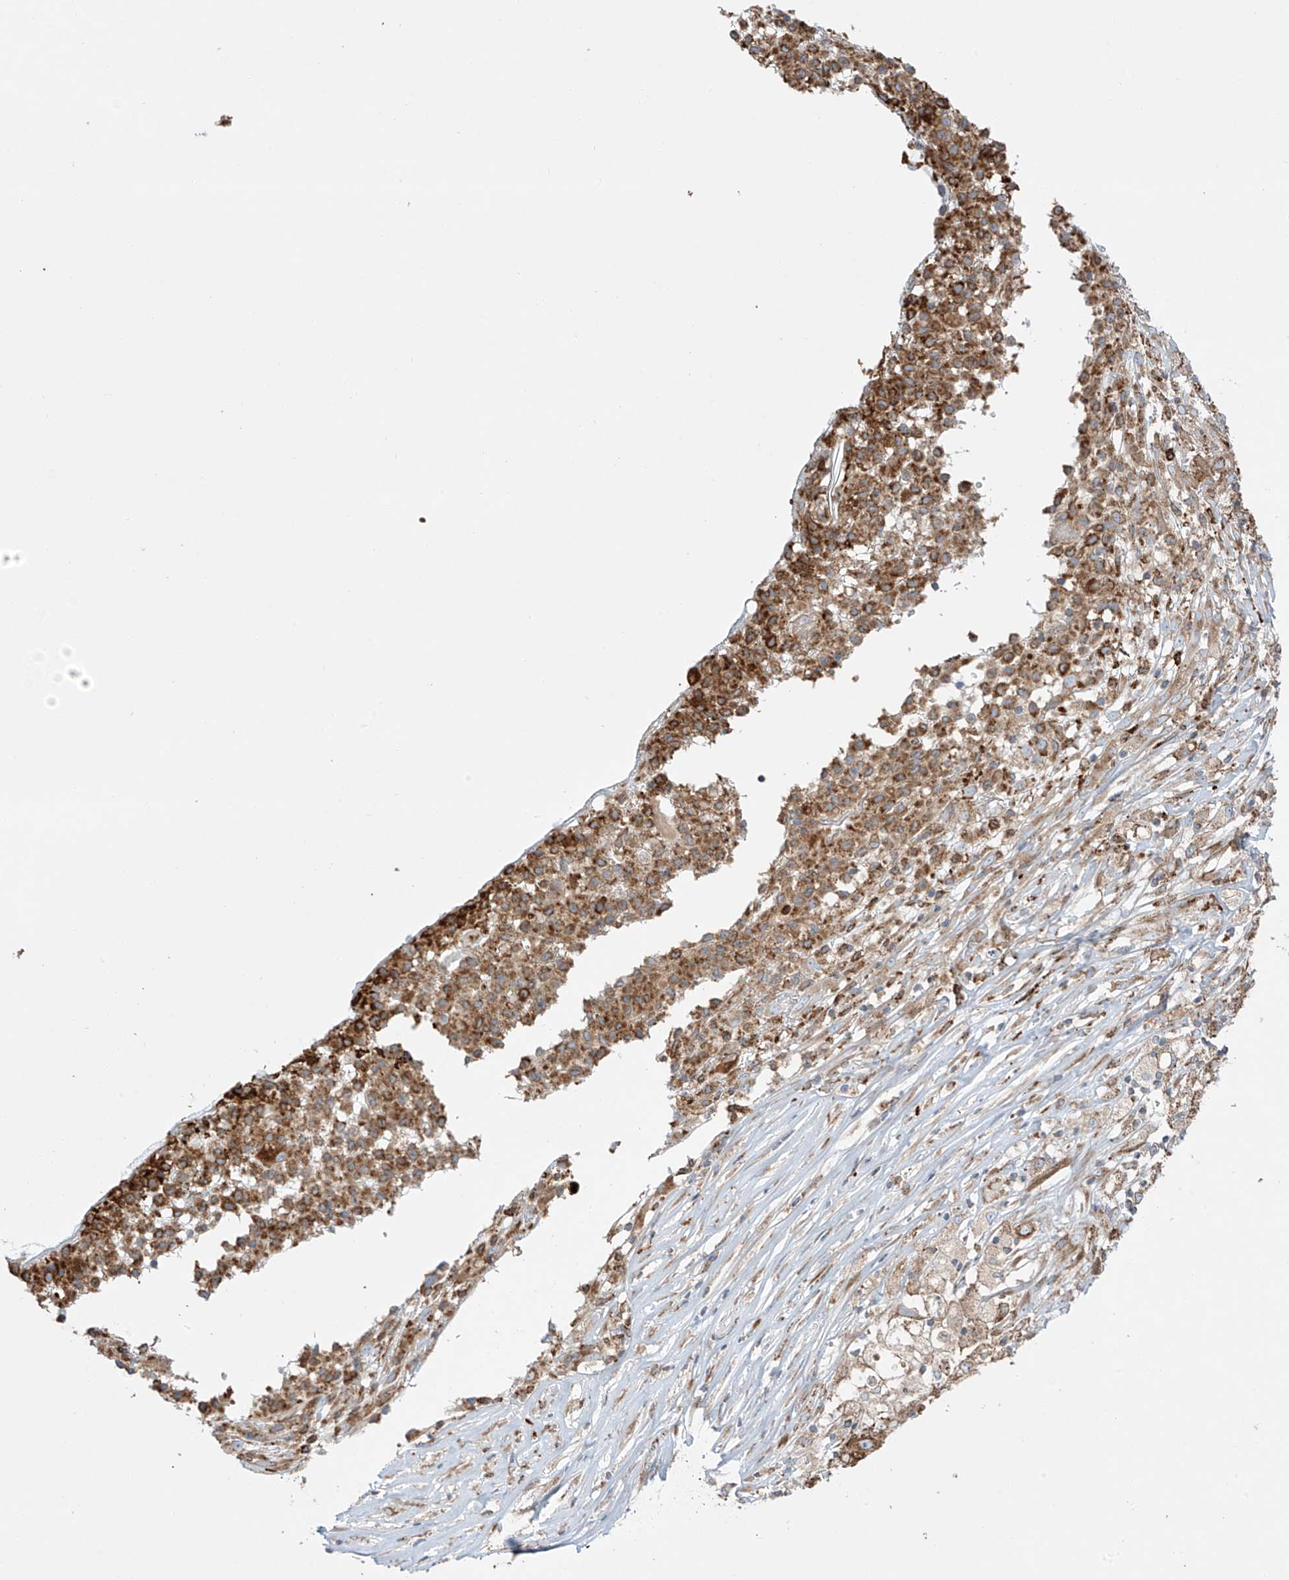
{"staining": {"intensity": "moderate", "quantity": ">75%", "location": "cytoplasmic/membranous"}, "tissue": "ovarian cancer", "cell_type": "Tumor cells", "image_type": "cancer", "snomed": [{"axis": "morphology", "description": "Carcinoma, endometroid"}, {"axis": "topography", "description": "Ovary"}], "caption": "A photomicrograph of human ovarian cancer stained for a protein reveals moderate cytoplasmic/membranous brown staining in tumor cells. The staining was performed using DAB (3,3'-diaminobenzidine) to visualize the protein expression in brown, while the nuclei were stained in blue with hematoxylin (Magnification: 20x).", "gene": "MX1", "patient": {"sex": "female", "age": 42}}